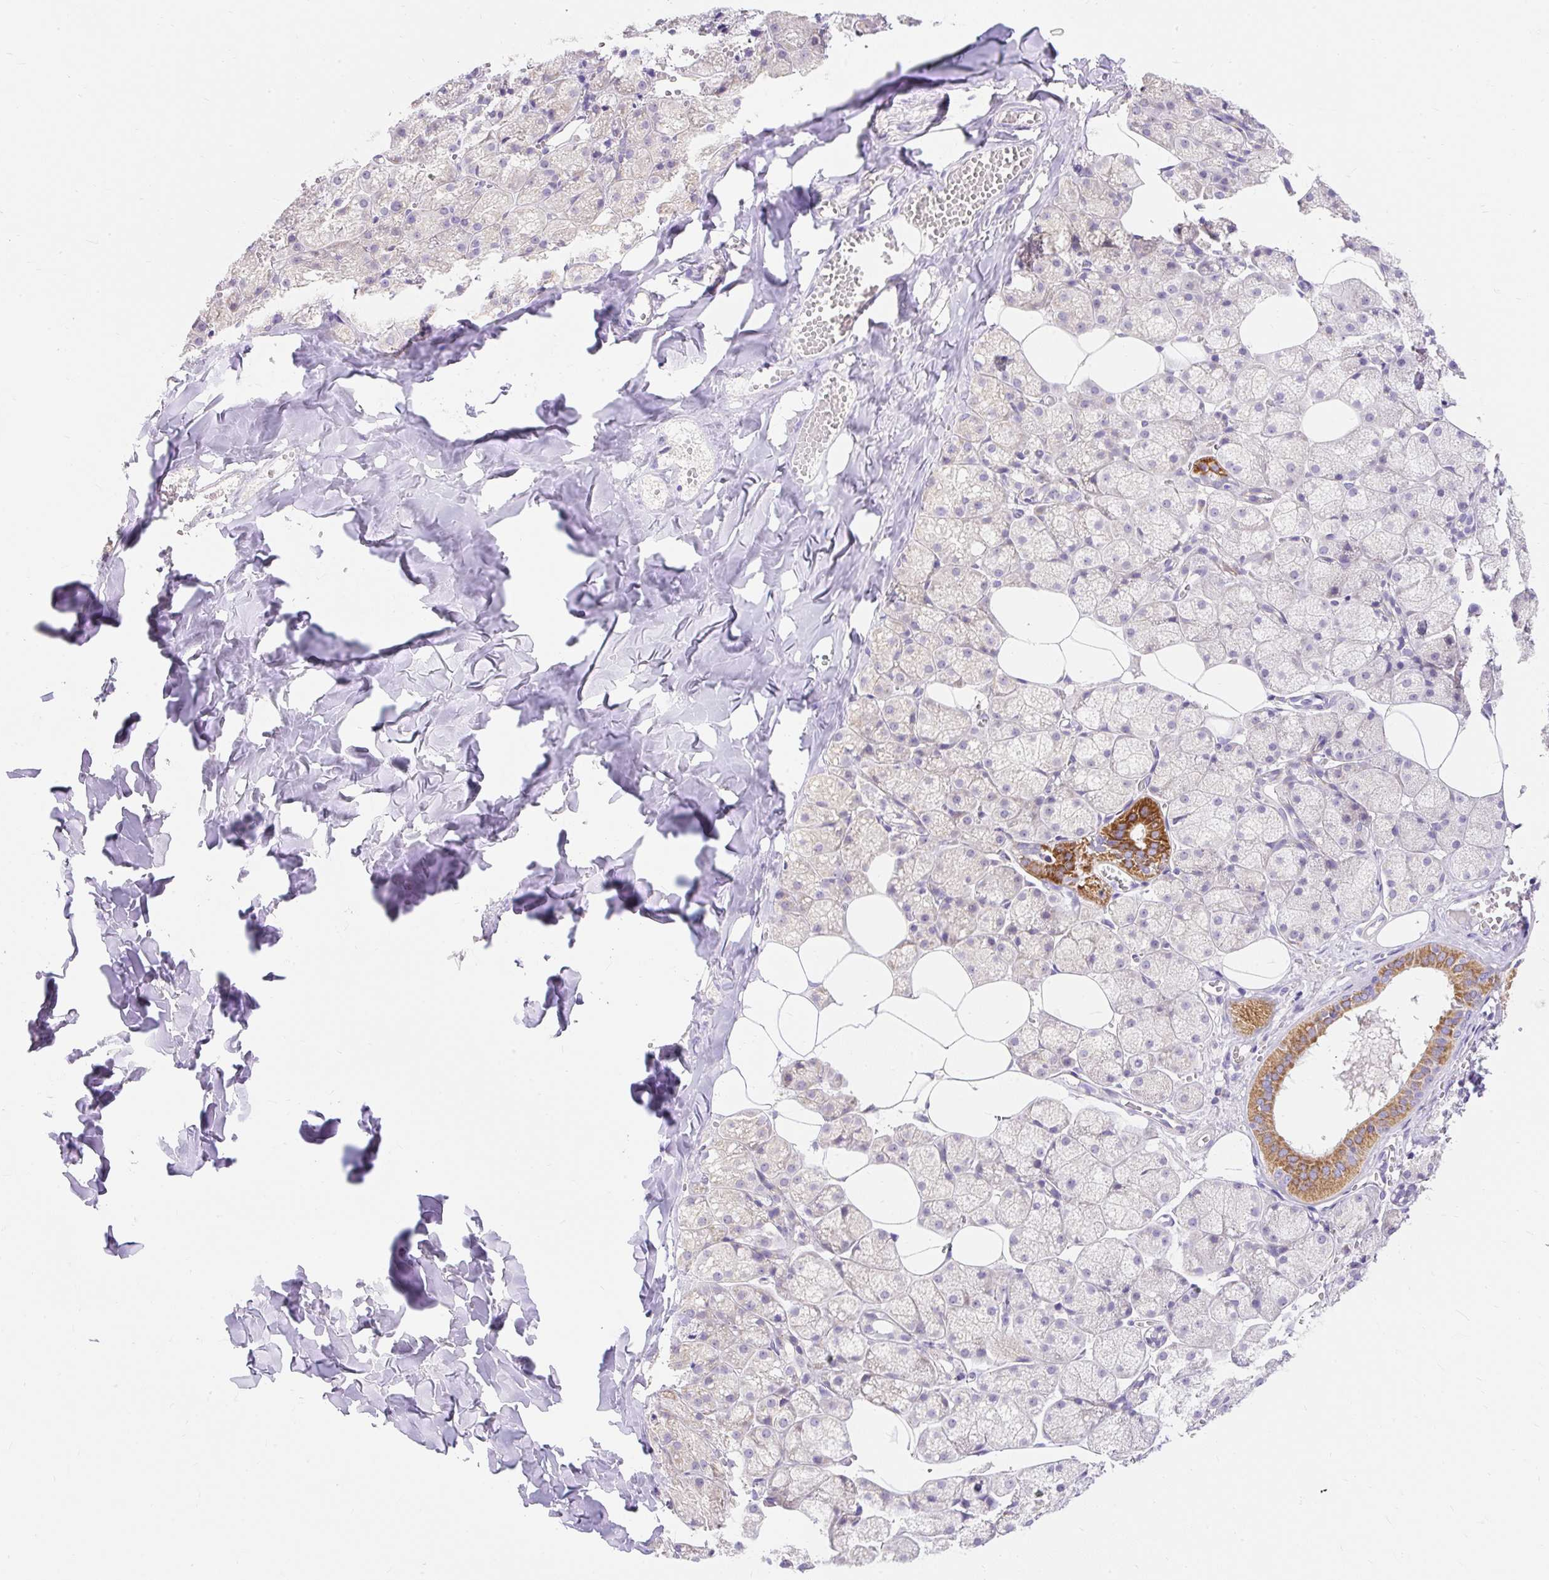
{"staining": {"intensity": "strong", "quantity": "<25%", "location": "cytoplasmic/membranous"}, "tissue": "salivary gland", "cell_type": "Glandular cells", "image_type": "normal", "snomed": [{"axis": "morphology", "description": "Normal tissue, NOS"}, {"axis": "topography", "description": "Salivary gland"}, {"axis": "topography", "description": "Peripheral nerve tissue"}], "caption": "This histopathology image displays unremarkable salivary gland stained with IHC to label a protein in brown. The cytoplasmic/membranous of glandular cells show strong positivity for the protein. Nuclei are counter-stained blue.", "gene": "PMAIP1", "patient": {"sex": "male", "age": 38}}